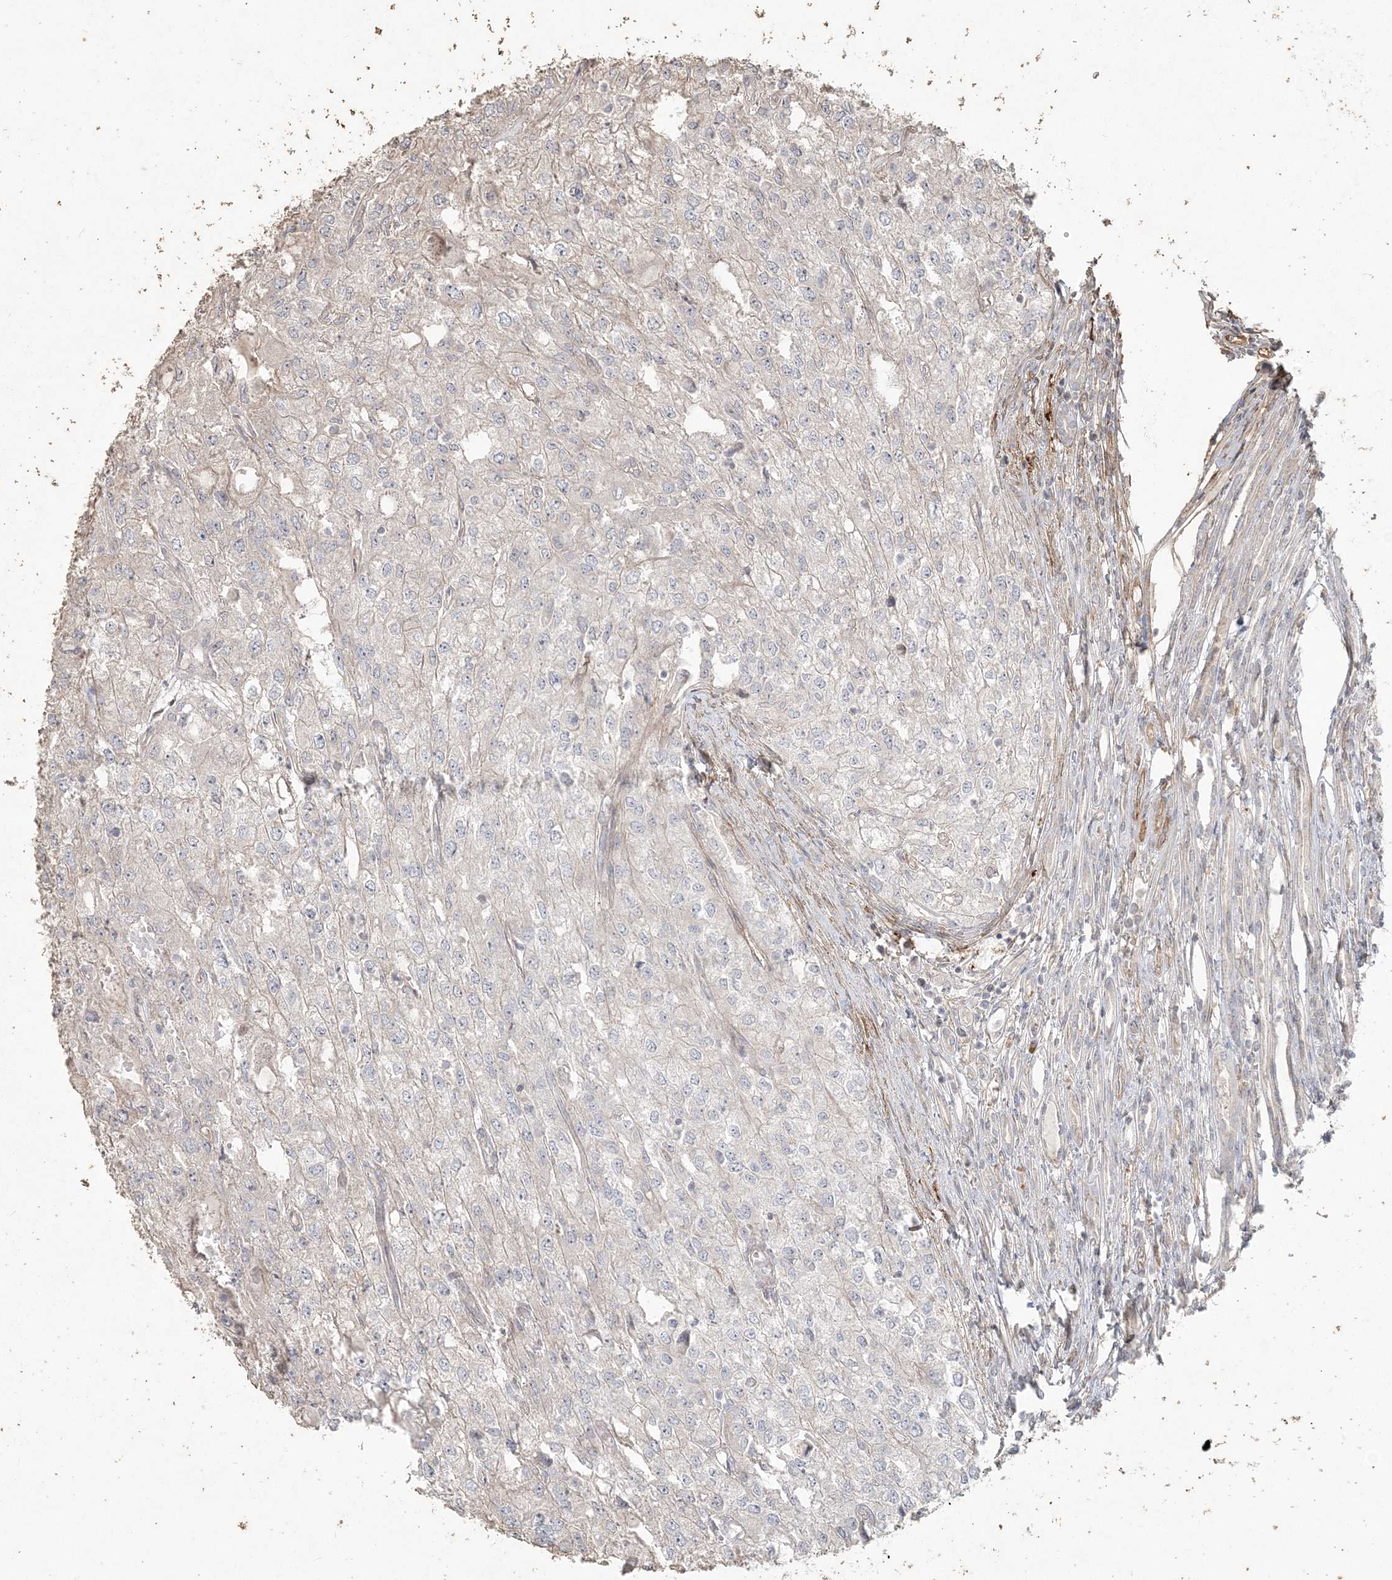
{"staining": {"intensity": "negative", "quantity": "none", "location": "none"}, "tissue": "renal cancer", "cell_type": "Tumor cells", "image_type": "cancer", "snomed": [{"axis": "morphology", "description": "Adenocarcinoma, NOS"}, {"axis": "topography", "description": "Kidney"}], "caption": "IHC image of human adenocarcinoma (renal) stained for a protein (brown), which reveals no positivity in tumor cells. (DAB IHC, high magnification).", "gene": "RNF145", "patient": {"sex": "female", "age": 54}}